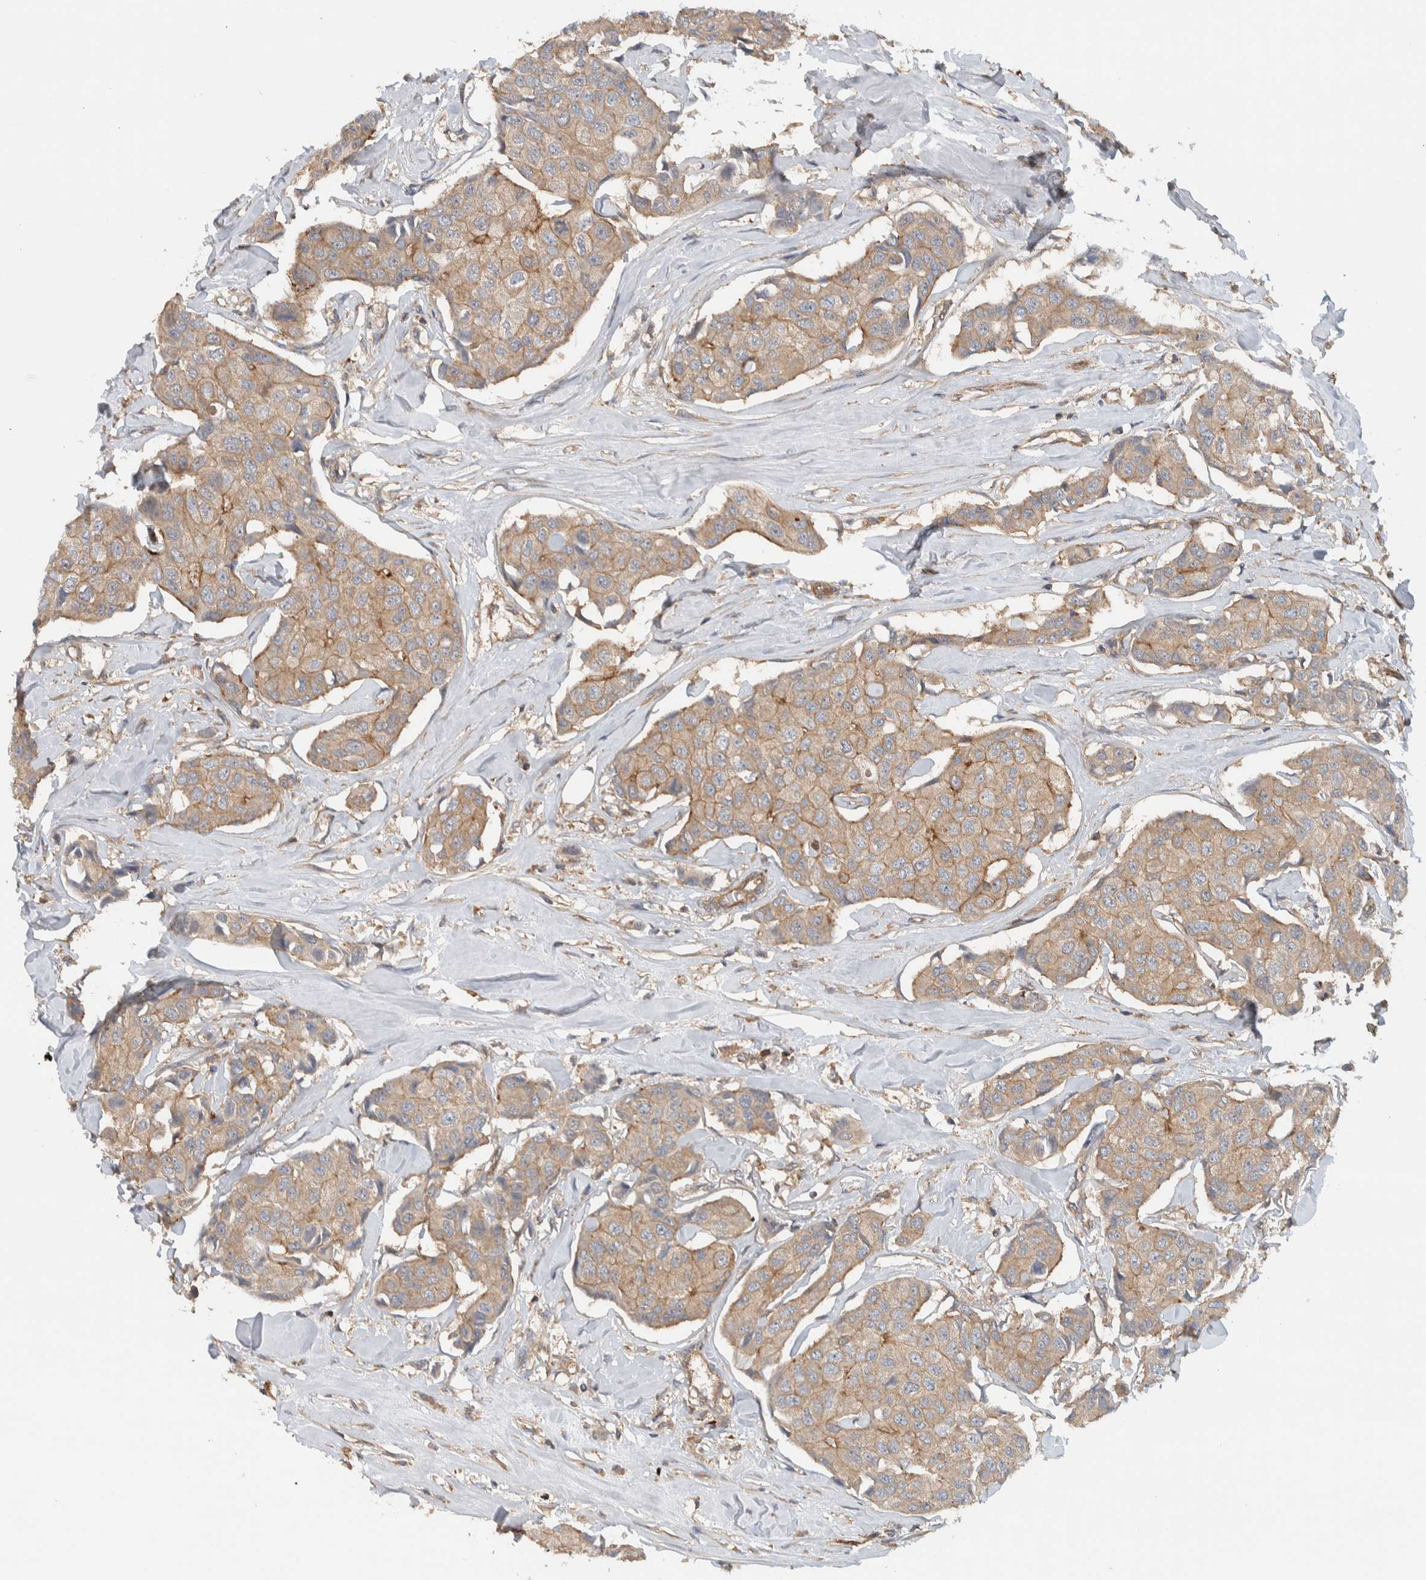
{"staining": {"intensity": "weak", "quantity": ">75%", "location": "cytoplasmic/membranous"}, "tissue": "breast cancer", "cell_type": "Tumor cells", "image_type": "cancer", "snomed": [{"axis": "morphology", "description": "Duct carcinoma"}, {"axis": "topography", "description": "Breast"}], "caption": "DAB immunohistochemical staining of breast infiltrating ductal carcinoma demonstrates weak cytoplasmic/membranous protein expression in about >75% of tumor cells. (Brightfield microscopy of DAB IHC at high magnification).", "gene": "MPRIP", "patient": {"sex": "female", "age": 80}}